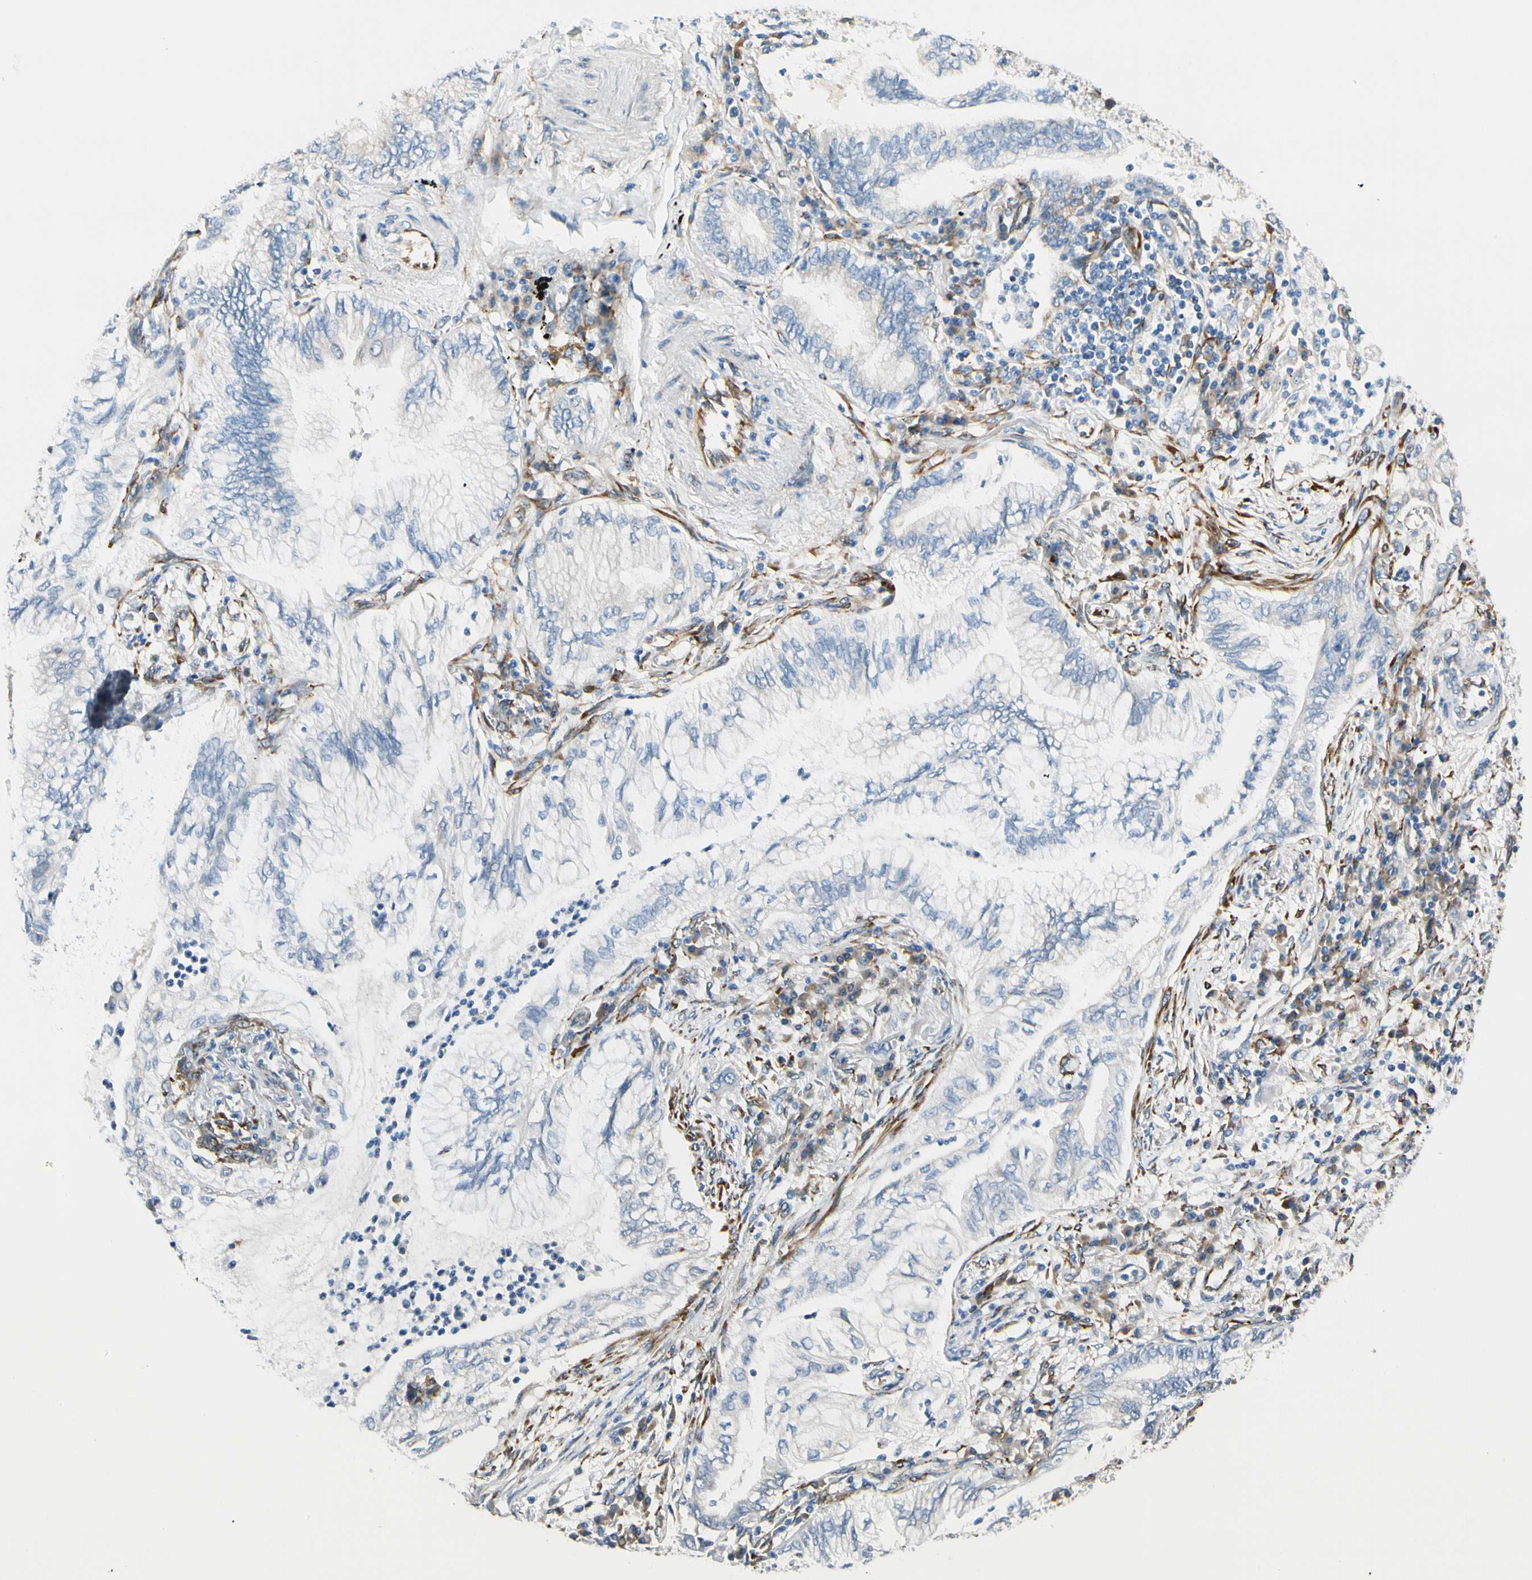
{"staining": {"intensity": "negative", "quantity": "none", "location": "none"}, "tissue": "lung cancer", "cell_type": "Tumor cells", "image_type": "cancer", "snomed": [{"axis": "morphology", "description": "Normal tissue, NOS"}, {"axis": "morphology", "description": "Adenocarcinoma, NOS"}, {"axis": "topography", "description": "Bronchus"}, {"axis": "topography", "description": "Lung"}], "caption": "Tumor cells show no significant protein staining in adenocarcinoma (lung).", "gene": "FKBP7", "patient": {"sex": "female", "age": 70}}